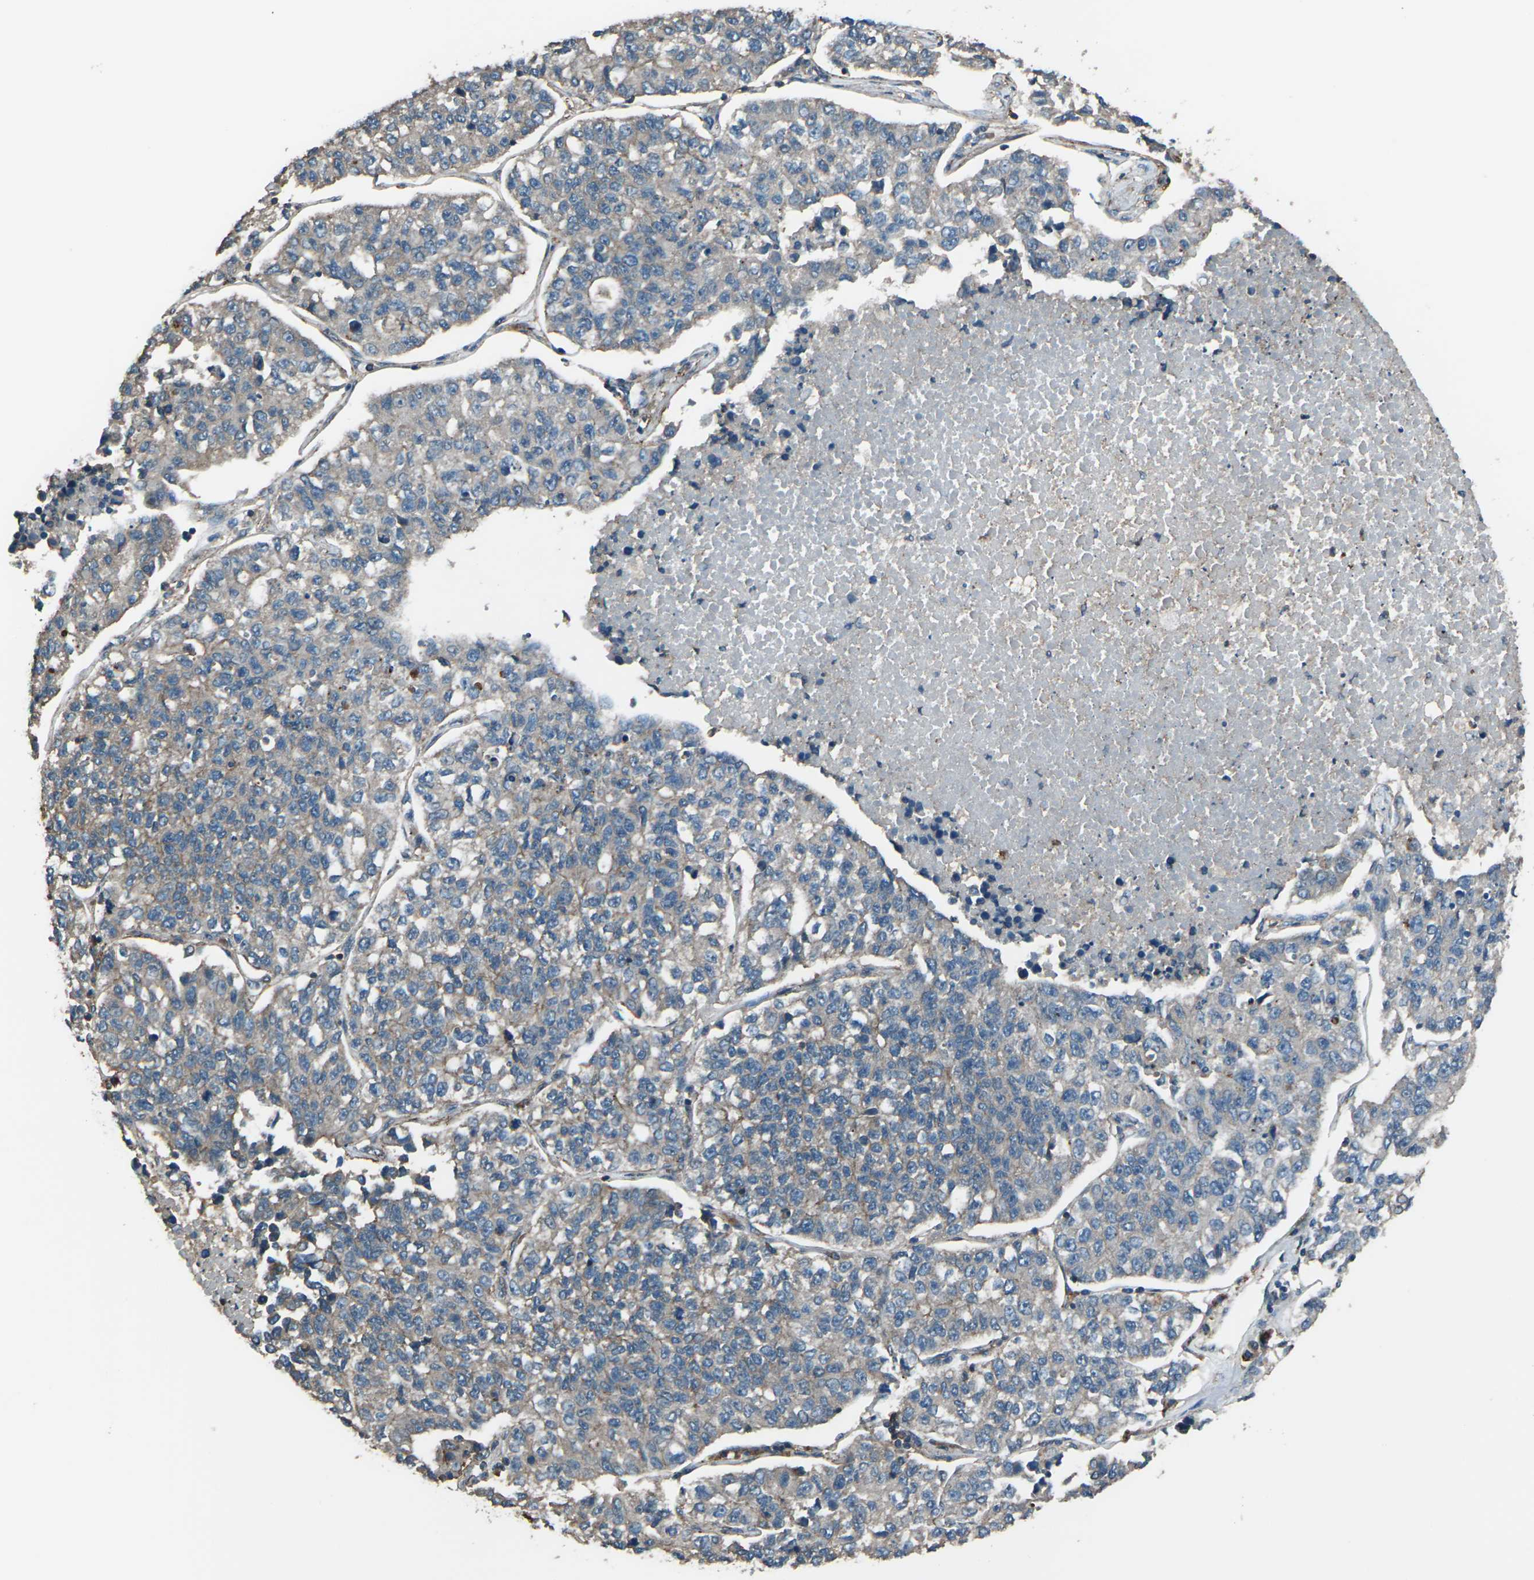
{"staining": {"intensity": "weak", "quantity": ">75%", "location": "cytoplasmic/membranous"}, "tissue": "lung cancer", "cell_type": "Tumor cells", "image_type": "cancer", "snomed": [{"axis": "morphology", "description": "Adenocarcinoma, NOS"}, {"axis": "topography", "description": "Lung"}], "caption": "The photomicrograph demonstrates immunohistochemical staining of lung cancer. There is weak cytoplasmic/membranous expression is seen in approximately >75% of tumor cells.", "gene": "CMTM4", "patient": {"sex": "male", "age": 49}}